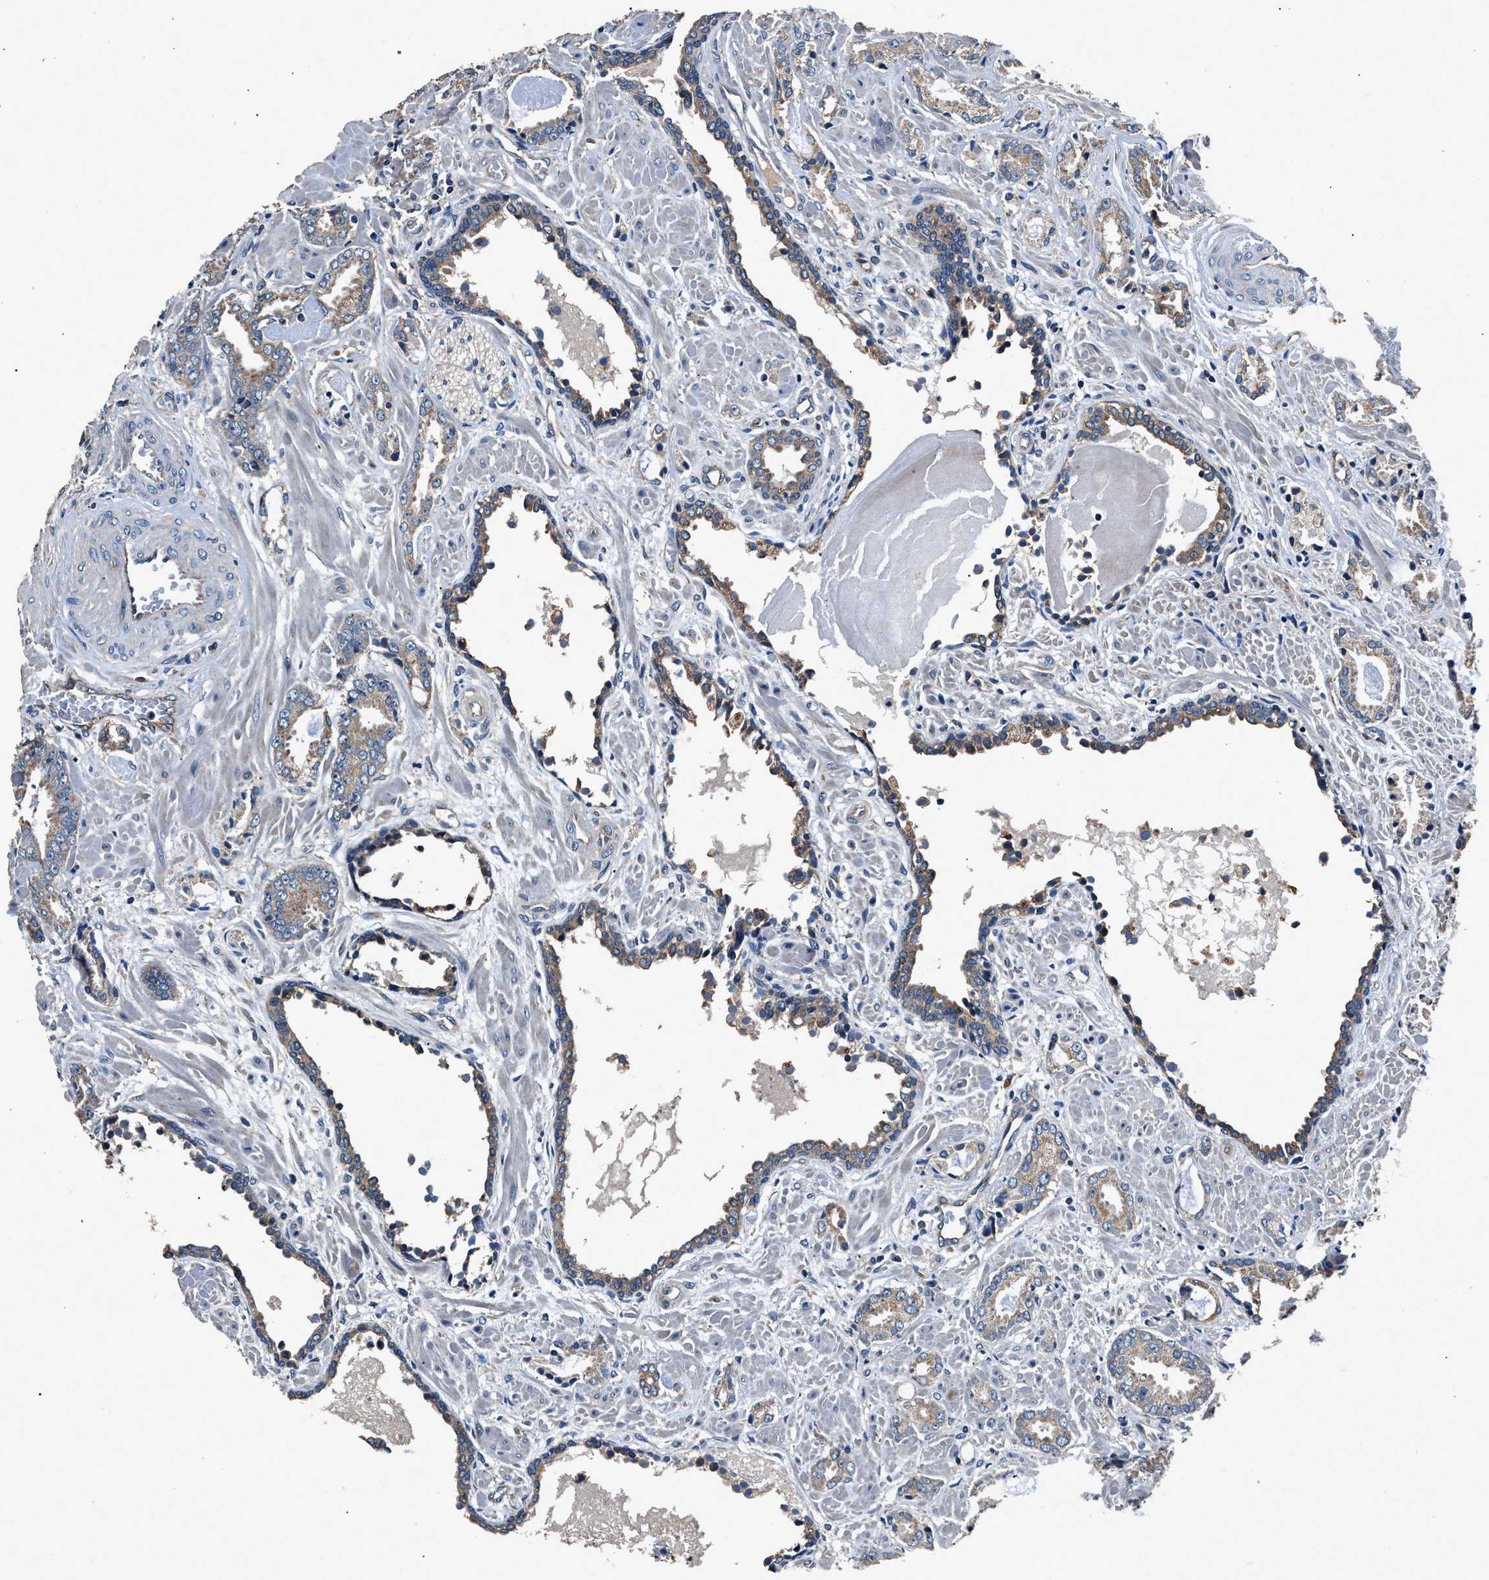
{"staining": {"intensity": "moderate", "quantity": ">75%", "location": "cytoplasmic/membranous"}, "tissue": "prostate cancer", "cell_type": "Tumor cells", "image_type": "cancer", "snomed": [{"axis": "morphology", "description": "Adenocarcinoma, Low grade"}, {"axis": "topography", "description": "Prostate"}], "caption": "A histopathology image of human prostate cancer (low-grade adenocarcinoma) stained for a protein exhibits moderate cytoplasmic/membranous brown staining in tumor cells. (Brightfield microscopy of DAB IHC at high magnification).", "gene": "DHRS7B", "patient": {"sex": "male", "age": 53}}